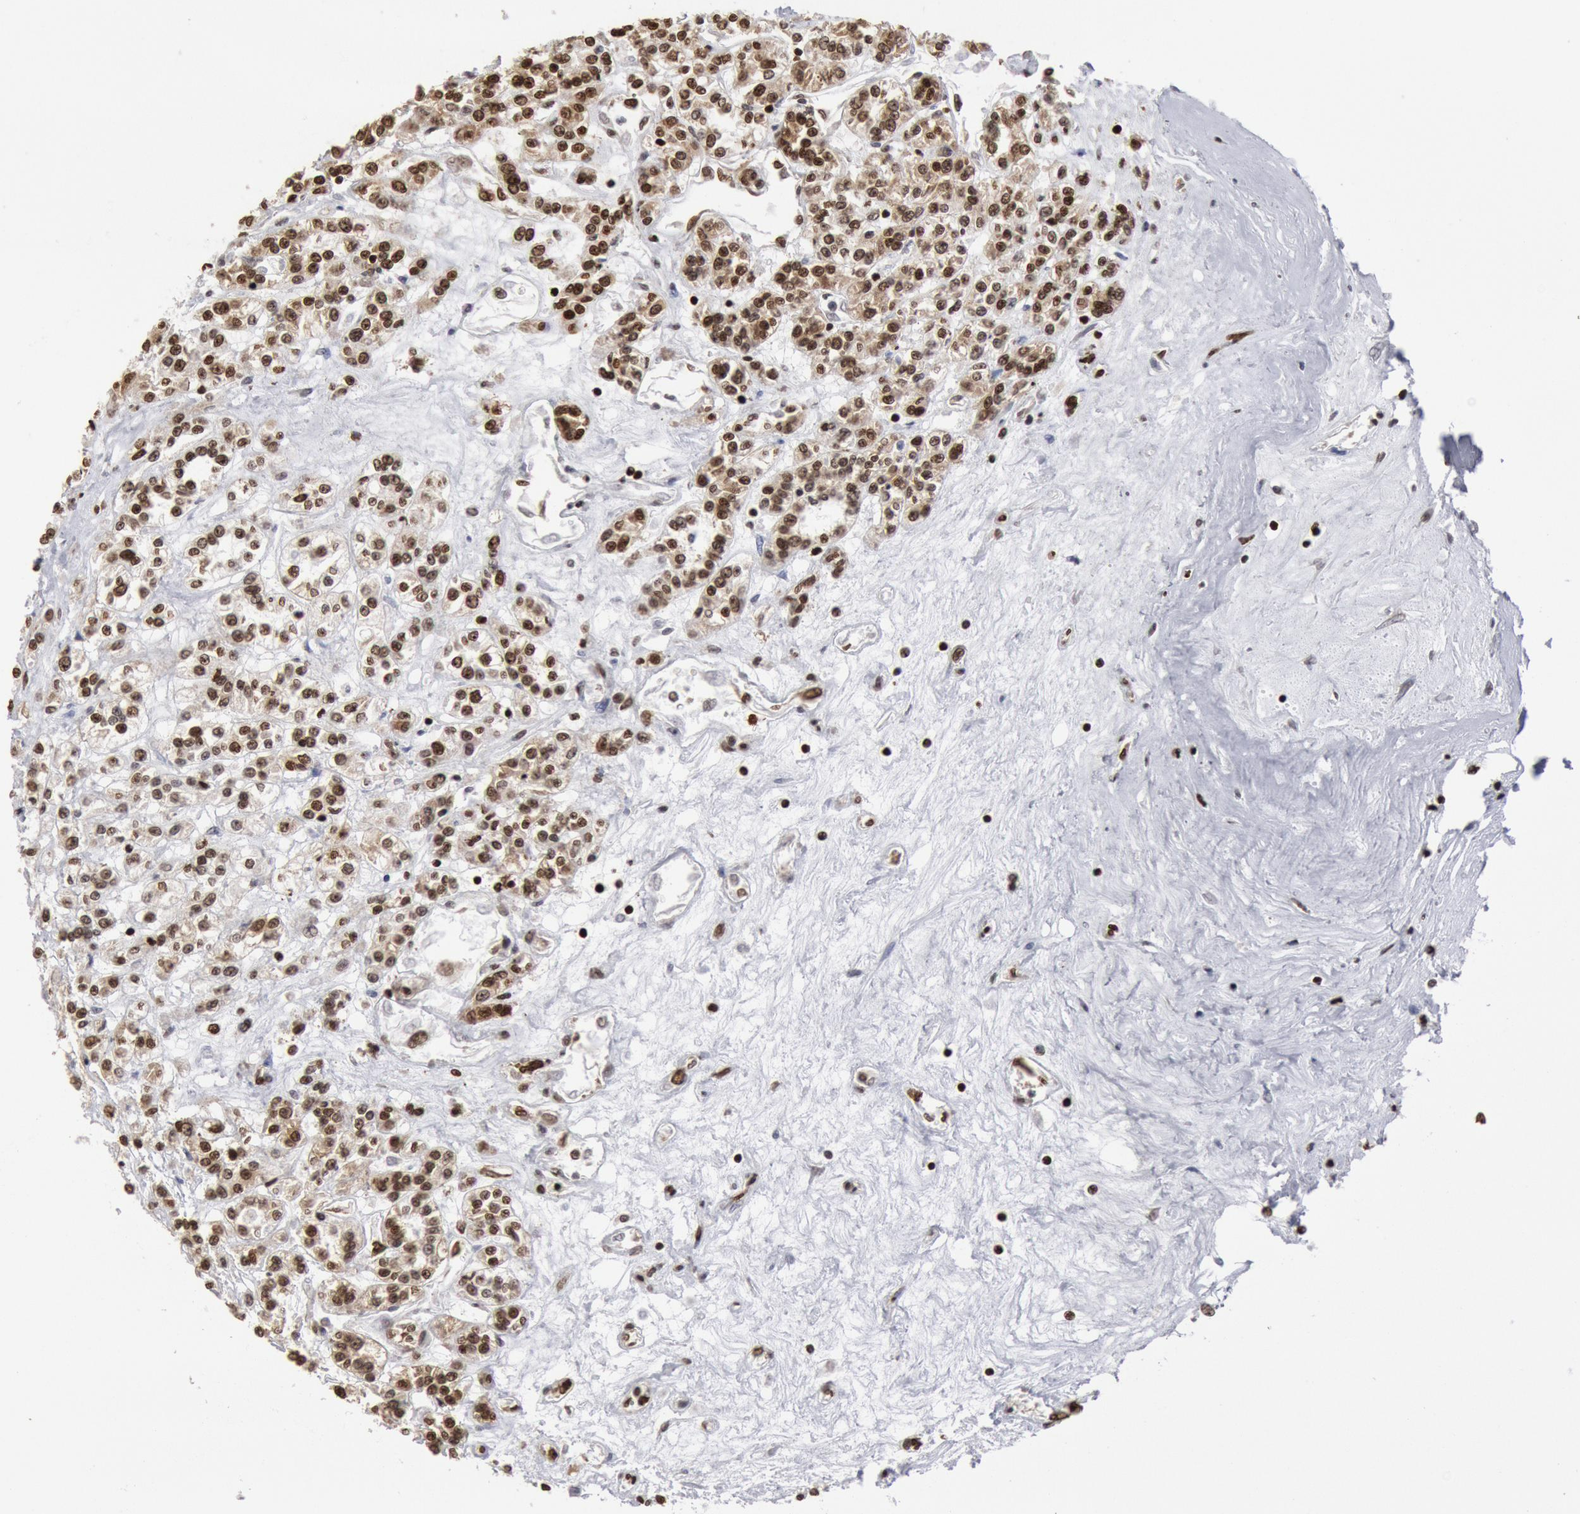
{"staining": {"intensity": "moderate", "quantity": ">75%", "location": "nuclear"}, "tissue": "renal cancer", "cell_type": "Tumor cells", "image_type": "cancer", "snomed": [{"axis": "morphology", "description": "Adenocarcinoma, NOS"}, {"axis": "topography", "description": "Kidney"}], "caption": "Renal adenocarcinoma stained with IHC demonstrates moderate nuclear staining in approximately >75% of tumor cells.", "gene": "SUB1", "patient": {"sex": "female", "age": 76}}